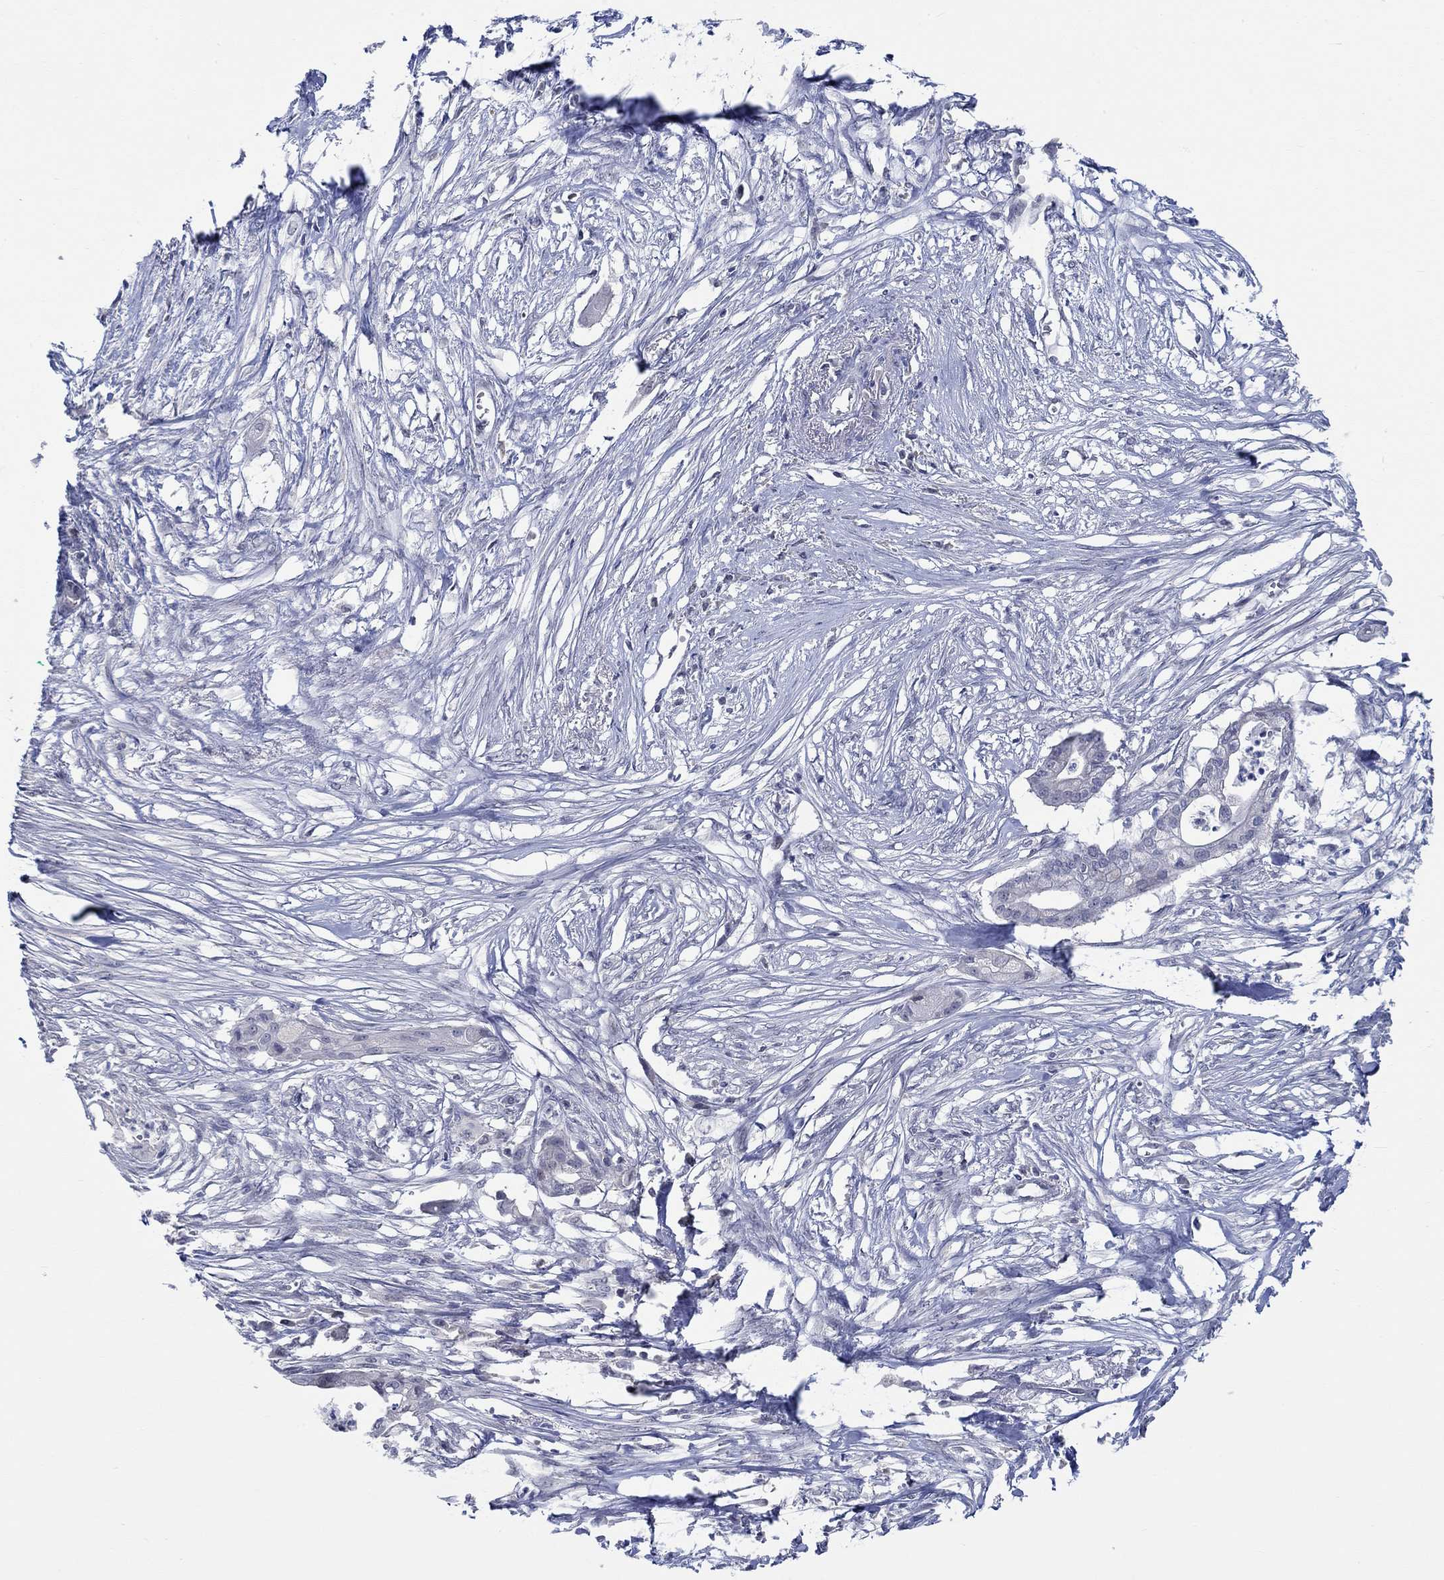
{"staining": {"intensity": "negative", "quantity": "none", "location": "none"}, "tissue": "pancreatic cancer", "cell_type": "Tumor cells", "image_type": "cancer", "snomed": [{"axis": "morphology", "description": "Normal tissue, NOS"}, {"axis": "morphology", "description": "Adenocarcinoma, NOS"}, {"axis": "topography", "description": "Pancreas"}], "caption": "This is a photomicrograph of immunohistochemistry staining of pancreatic cancer (adenocarcinoma), which shows no expression in tumor cells. (Brightfield microscopy of DAB immunohistochemistry (IHC) at high magnification).", "gene": "WASF1", "patient": {"sex": "female", "age": 58}}